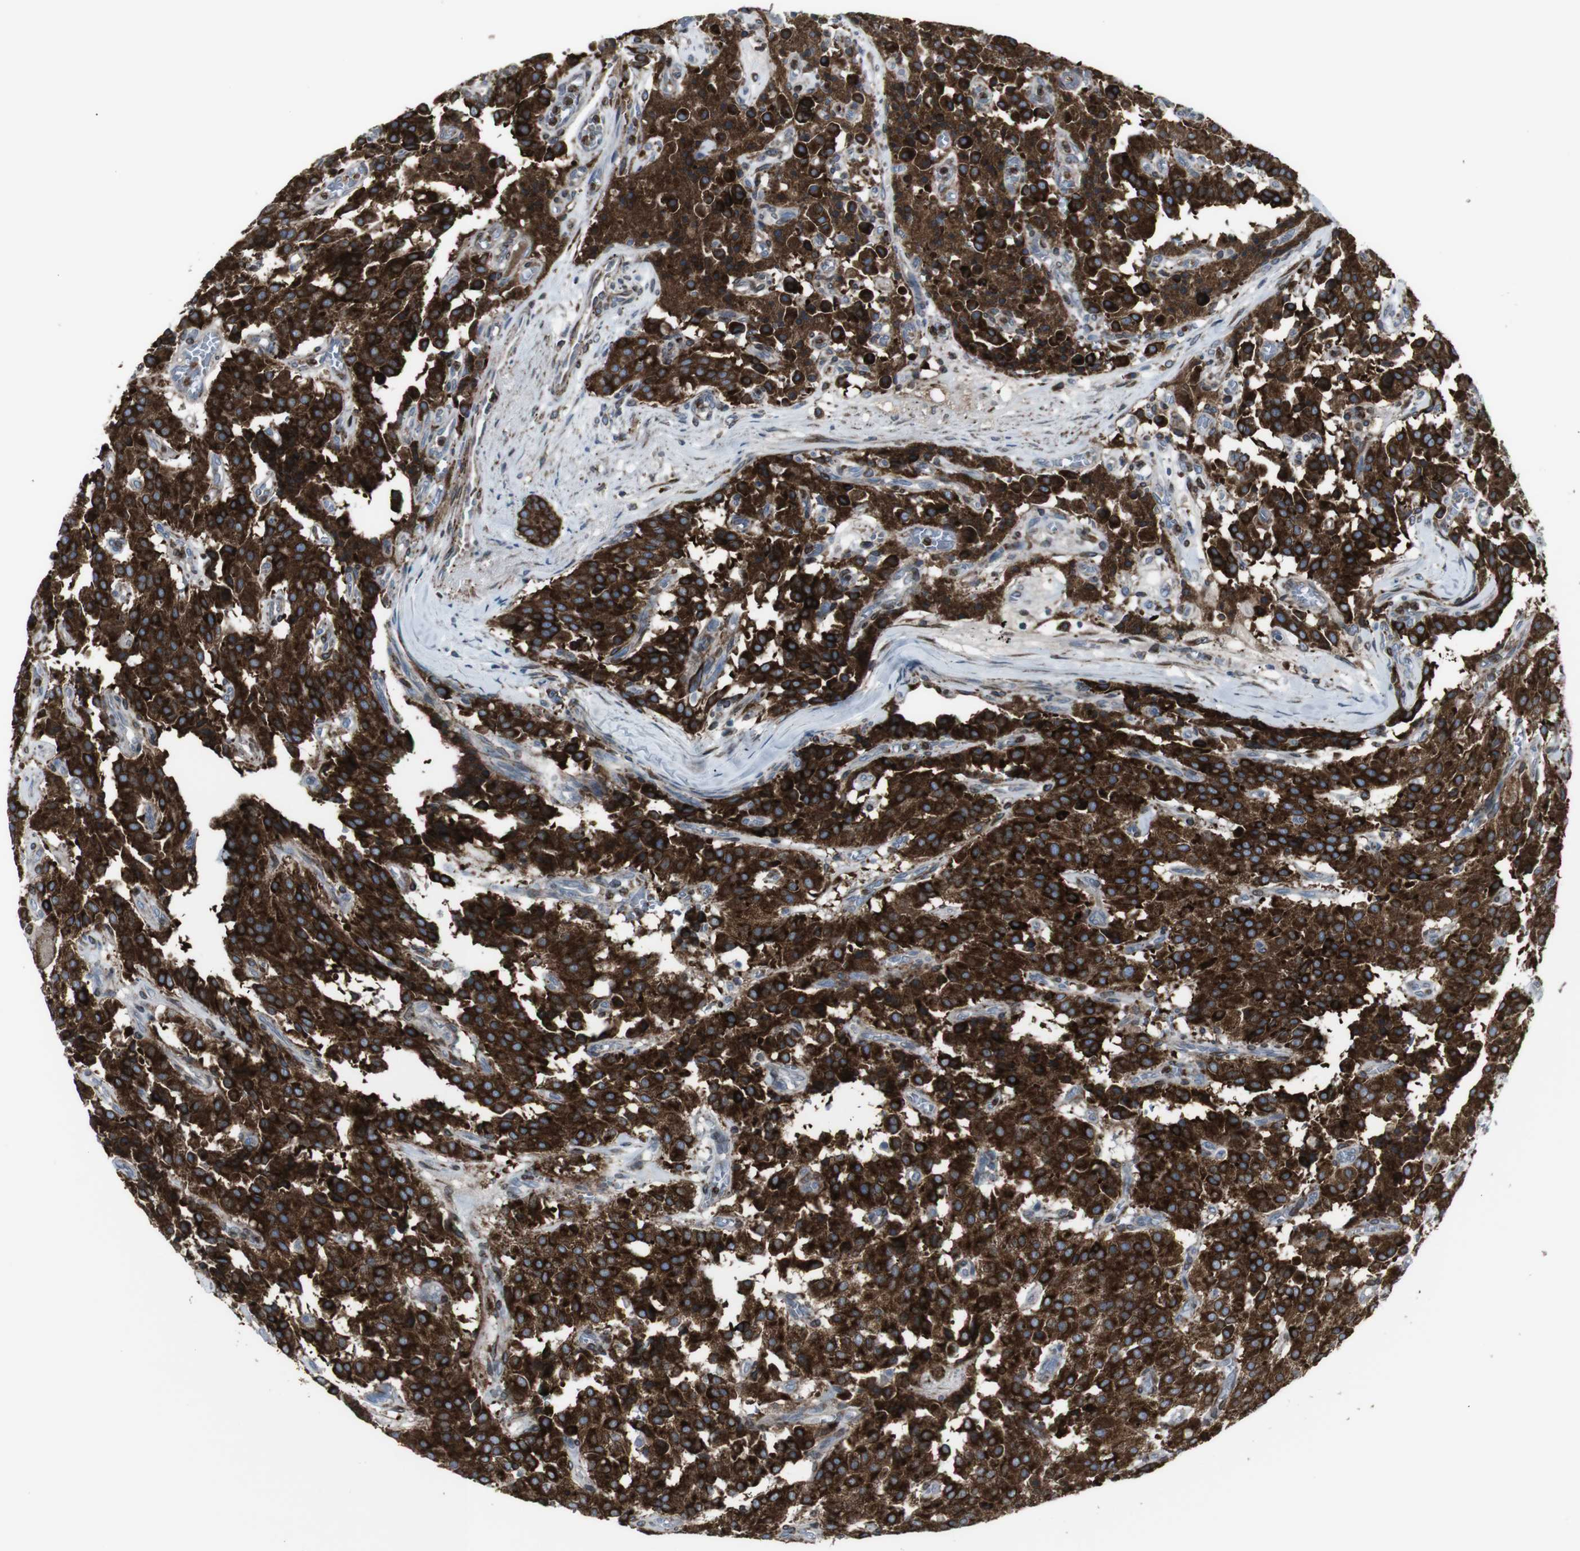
{"staining": {"intensity": "strong", "quantity": ">75%", "location": "cytoplasmic/membranous"}, "tissue": "carcinoid", "cell_type": "Tumor cells", "image_type": "cancer", "snomed": [{"axis": "morphology", "description": "Carcinoid, malignant, NOS"}, {"axis": "topography", "description": "Lung"}], "caption": "Human malignant carcinoid stained with a brown dye displays strong cytoplasmic/membranous positive positivity in approximately >75% of tumor cells.", "gene": "LNPK", "patient": {"sex": "male", "age": 30}}